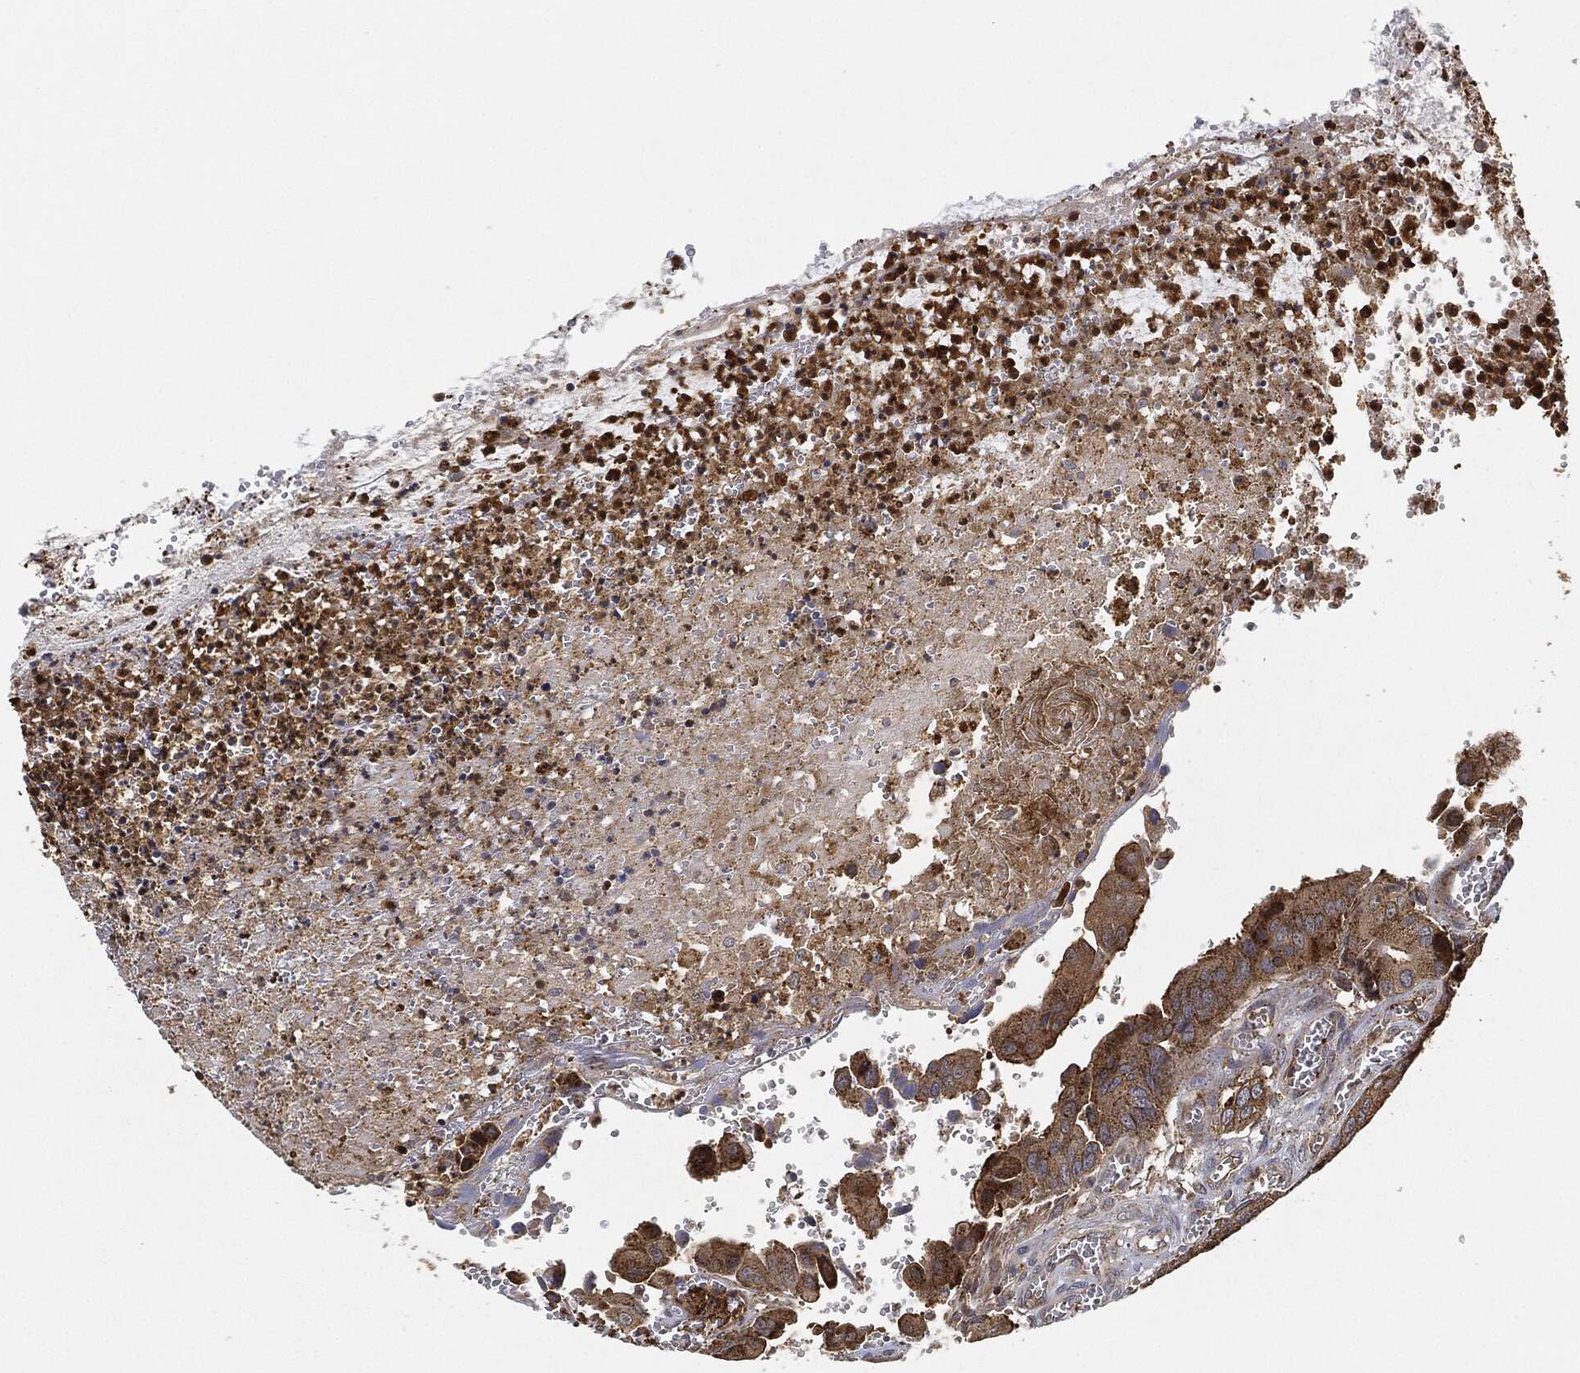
{"staining": {"intensity": "strong", "quantity": "25%-75%", "location": "cytoplasmic/membranous"}, "tissue": "colorectal cancer", "cell_type": "Tumor cells", "image_type": "cancer", "snomed": [{"axis": "morphology", "description": "Adenocarcinoma, NOS"}, {"axis": "topography", "description": "Colon"}], "caption": "Approximately 25%-75% of tumor cells in colorectal cancer exhibit strong cytoplasmic/membranous protein positivity as visualized by brown immunohistochemical staining.", "gene": "MAP3K3", "patient": {"sex": "female", "age": 78}}